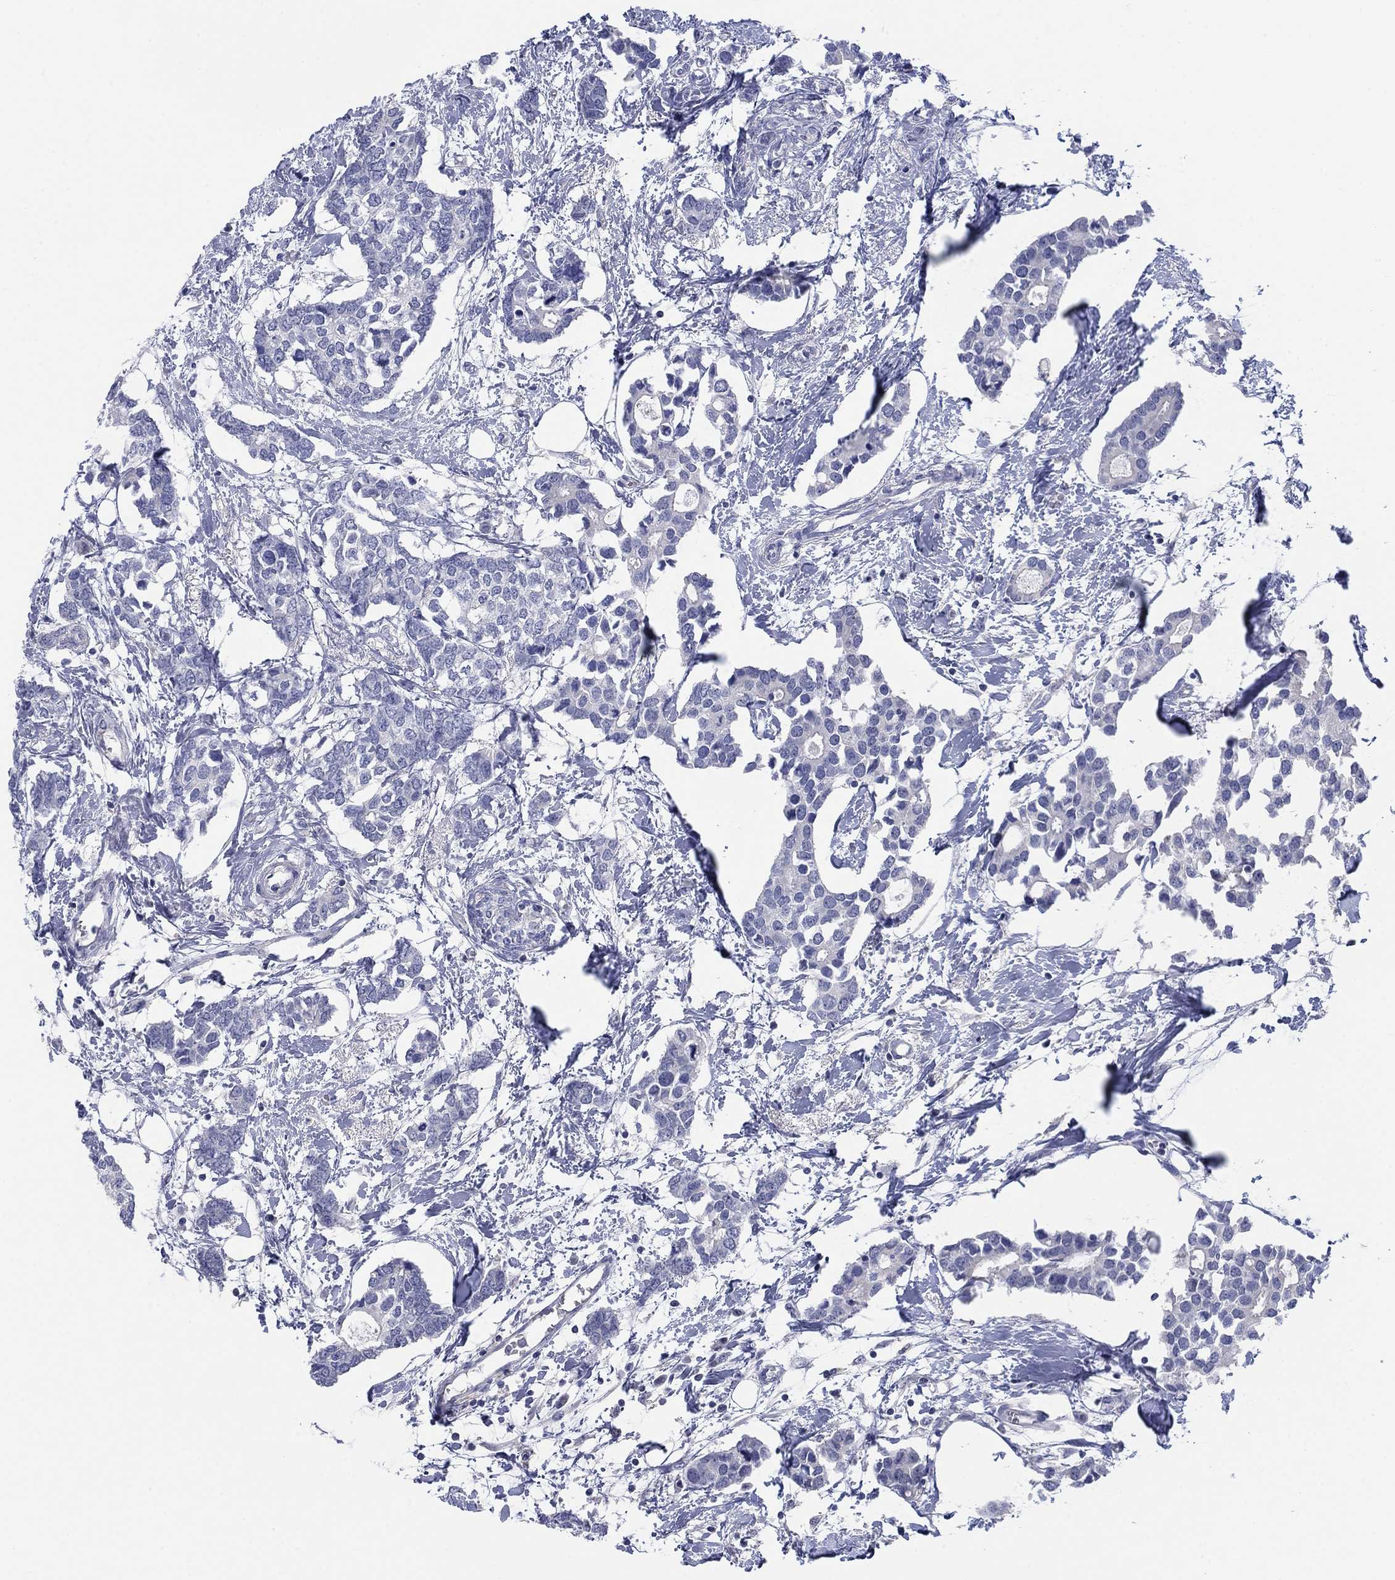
{"staining": {"intensity": "negative", "quantity": "none", "location": "none"}, "tissue": "breast cancer", "cell_type": "Tumor cells", "image_type": "cancer", "snomed": [{"axis": "morphology", "description": "Duct carcinoma"}, {"axis": "topography", "description": "Breast"}], "caption": "IHC of breast cancer shows no expression in tumor cells. (Brightfield microscopy of DAB (3,3'-diaminobenzidine) immunohistochemistry (IHC) at high magnification).", "gene": "FER1L6", "patient": {"sex": "female", "age": 83}}